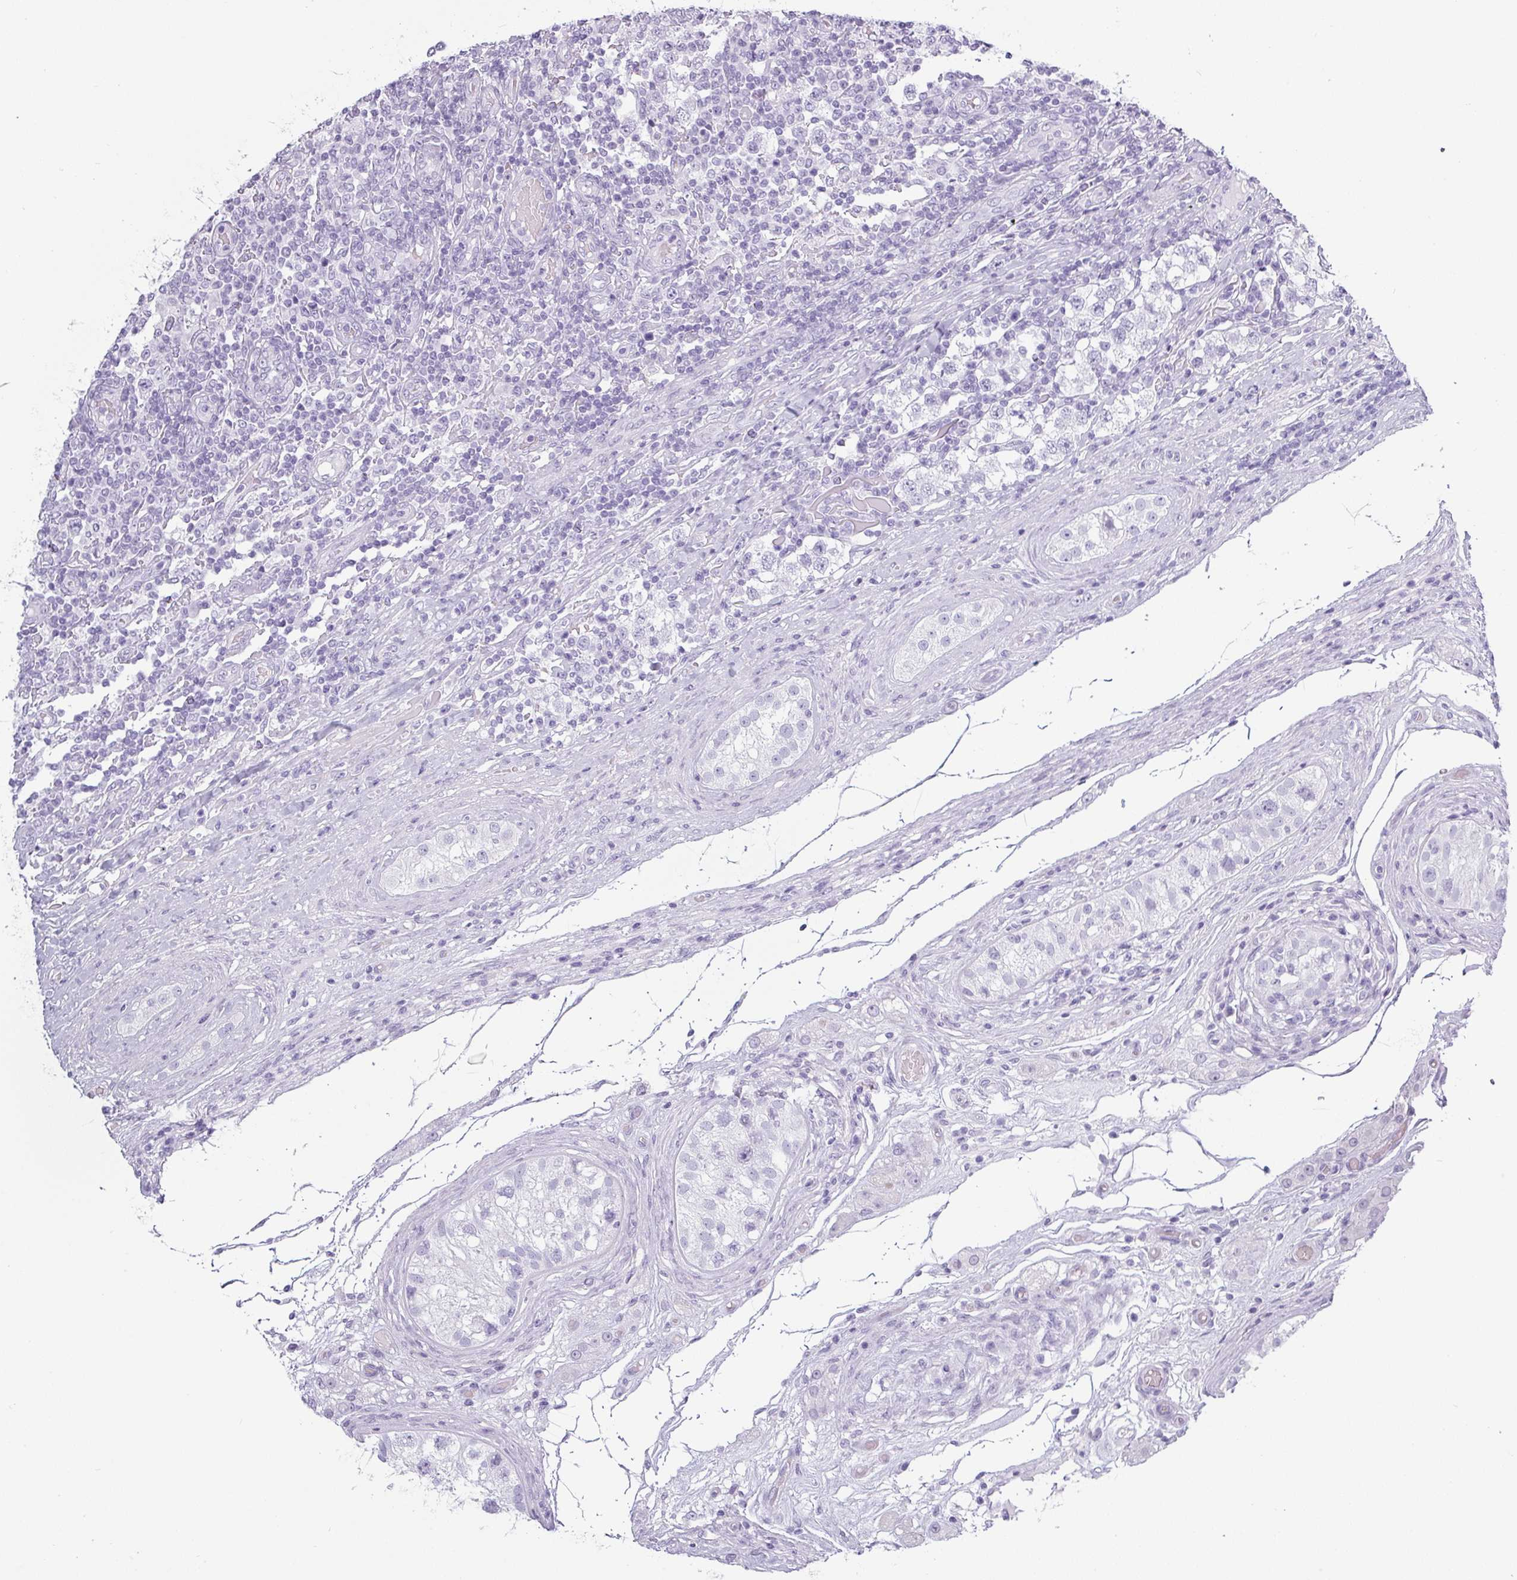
{"staining": {"intensity": "negative", "quantity": "none", "location": "none"}, "tissue": "testis cancer", "cell_type": "Tumor cells", "image_type": "cancer", "snomed": [{"axis": "morphology", "description": "Seminoma, NOS"}, {"axis": "topography", "description": "Testis"}], "caption": "Immunohistochemistry (IHC) photomicrograph of neoplastic tissue: human testis seminoma stained with DAB reveals no significant protein positivity in tumor cells.", "gene": "CRYBB2", "patient": {"sex": "male", "age": 34}}